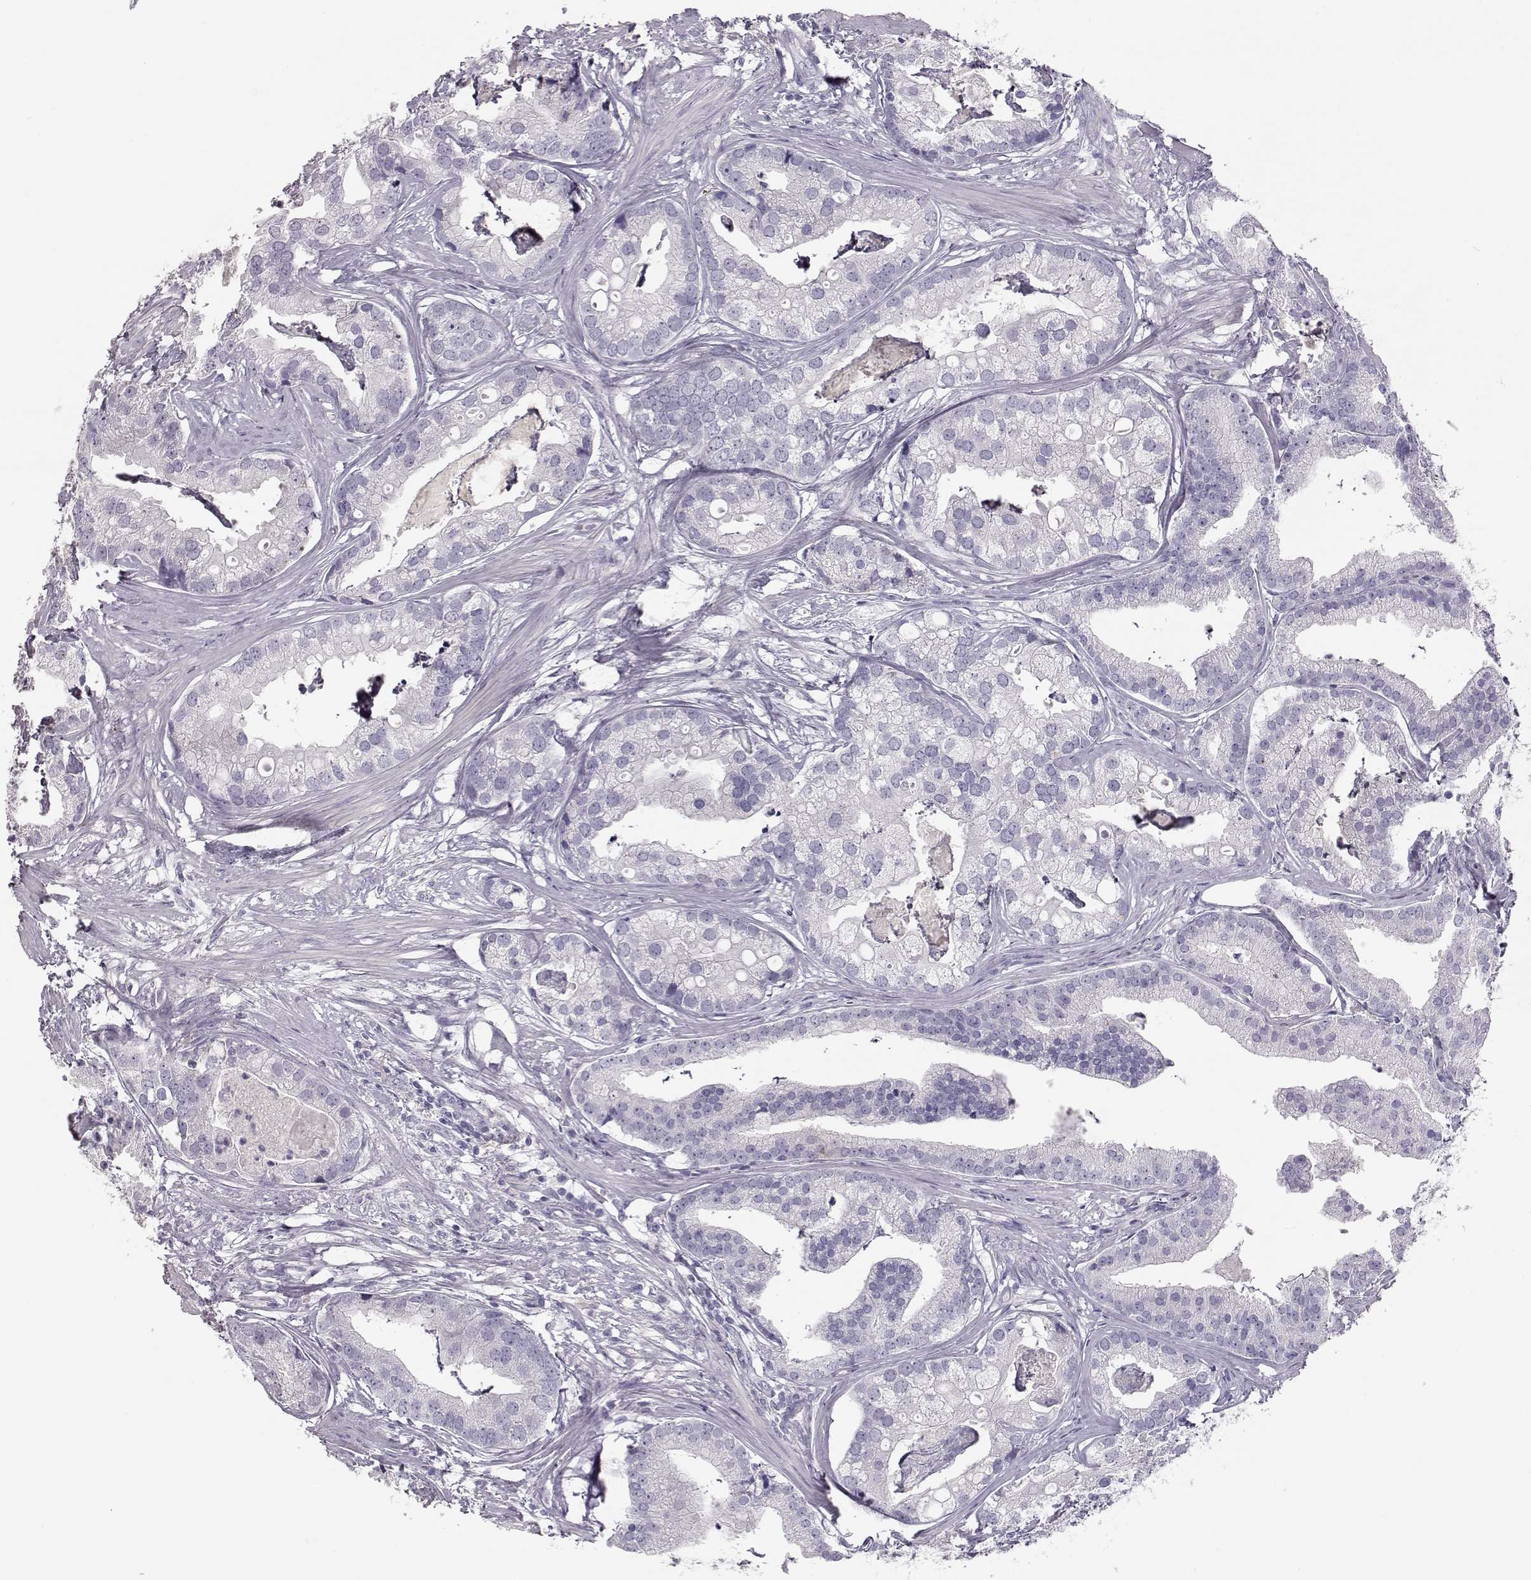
{"staining": {"intensity": "negative", "quantity": "none", "location": "none"}, "tissue": "prostate cancer", "cell_type": "Tumor cells", "image_type": "cancer", "snomed": [{"axis": "morphology", "description": "Adenocarcinoma, NOS"}, {"axis": "topography", "description": "Prostate and seminal vesicle, NOS"}, {"axis": "topography", "description": "Prostate"}], "caption": "This is a histopathology image of immunohistochemistry (IHC) staining of prostate adenocarcinoma, which shows no staining in tumor cells.", "gene": "SLCO6A1", "patient": {"sex": "male", "age": 44}}